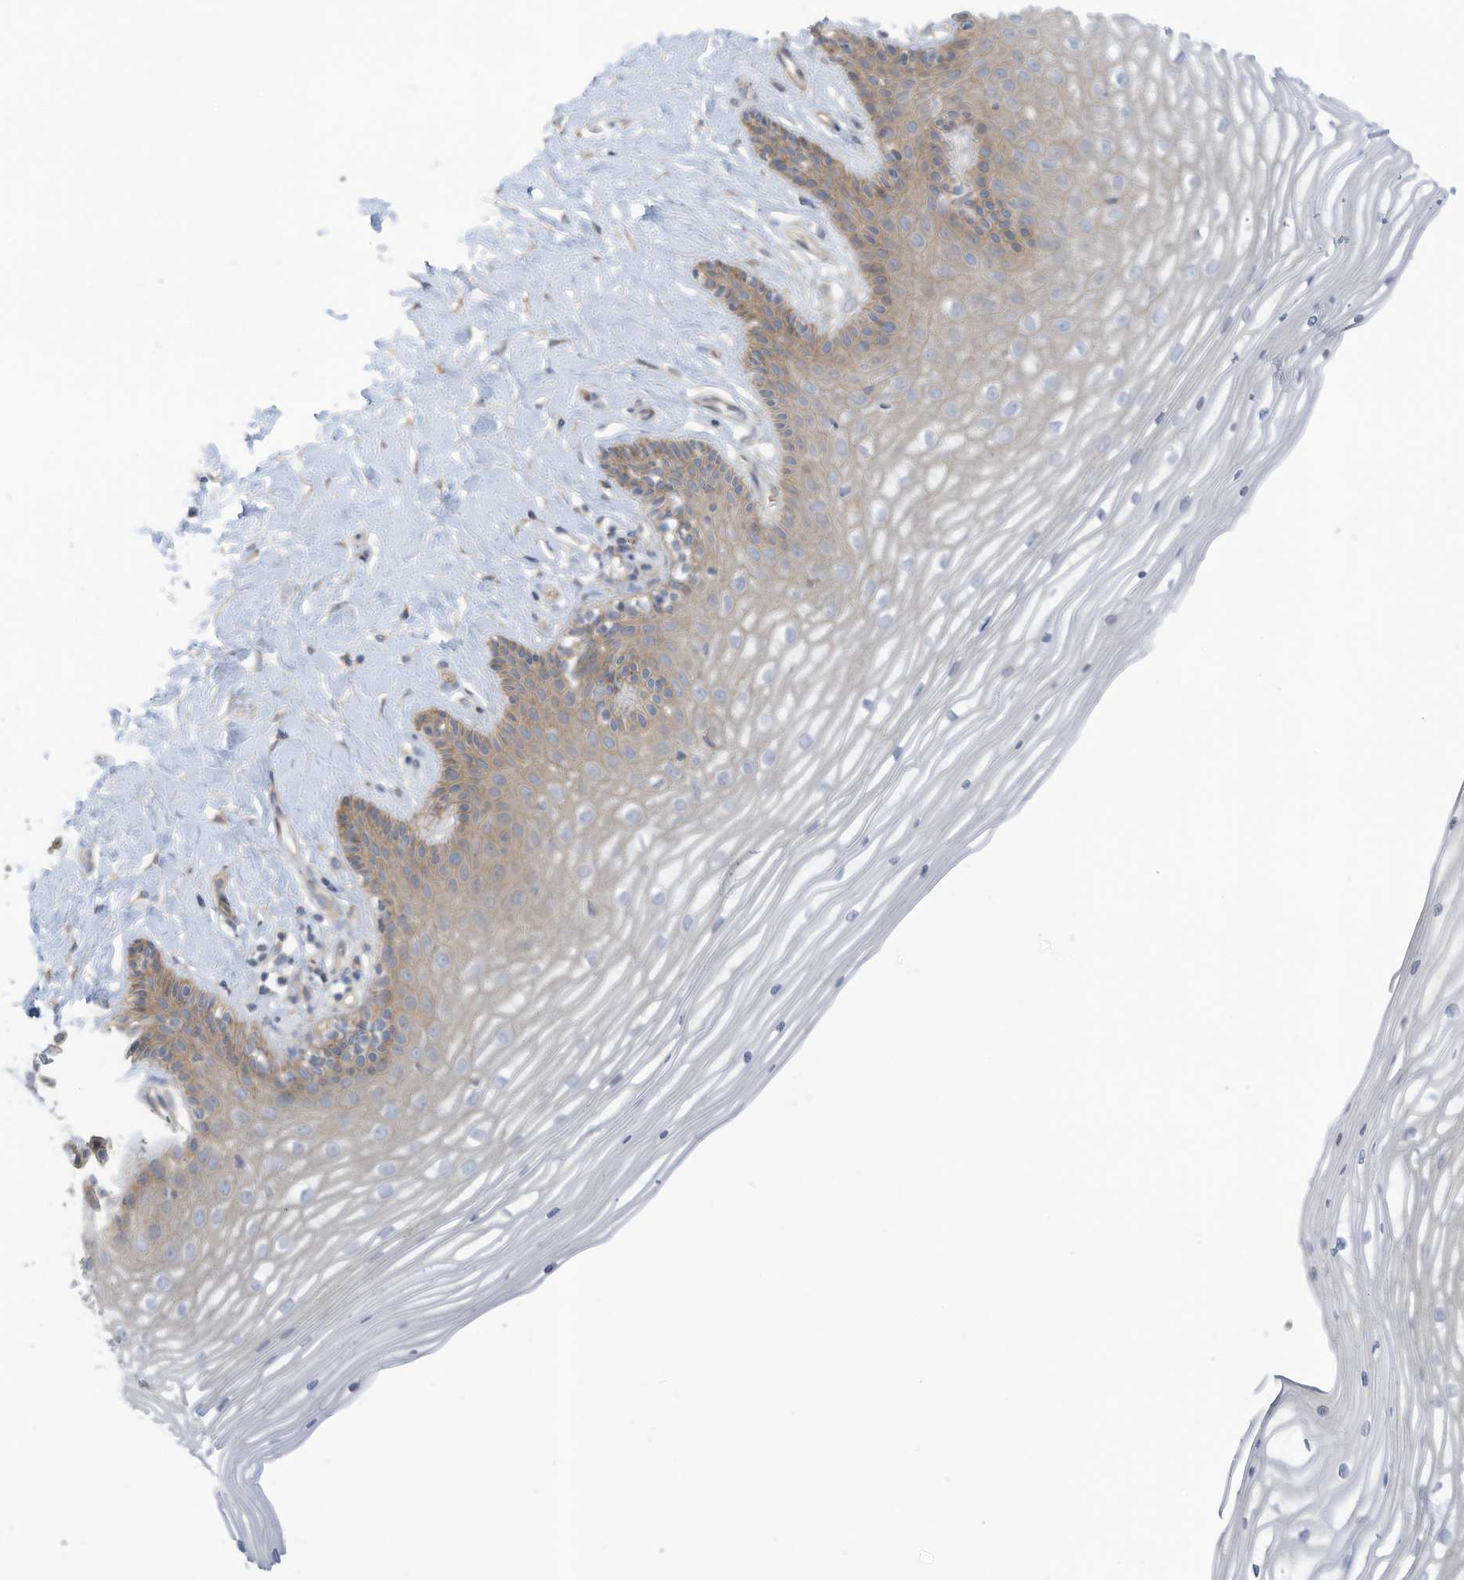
{"staining": {"intensity": "moderate", "quantity": "<25%", "location": "cytoplasmic/membranous"}, "tissue": "vagina", "cell_type": "Squamous epithelial cells", "image_type": "normal", "snomed": [{"axis": "morphology", "description": "Normal tissue, NOS"}, {"axis": "topography", "description": "Vagina"}, {"axis": "topography", "description": "Cervix"}], "caption": "A photomicrograph of vagina stained for a protein demonstrates moderate cytoplasmic/membranous brown staining in squamous epithelial cells. (DAB (3,3'-diaminobenzidine) = brown stain, brightfield microscopy at high magnification).", "gene": "ADAT2", "patient": {"sex": "female", "age": 40}}